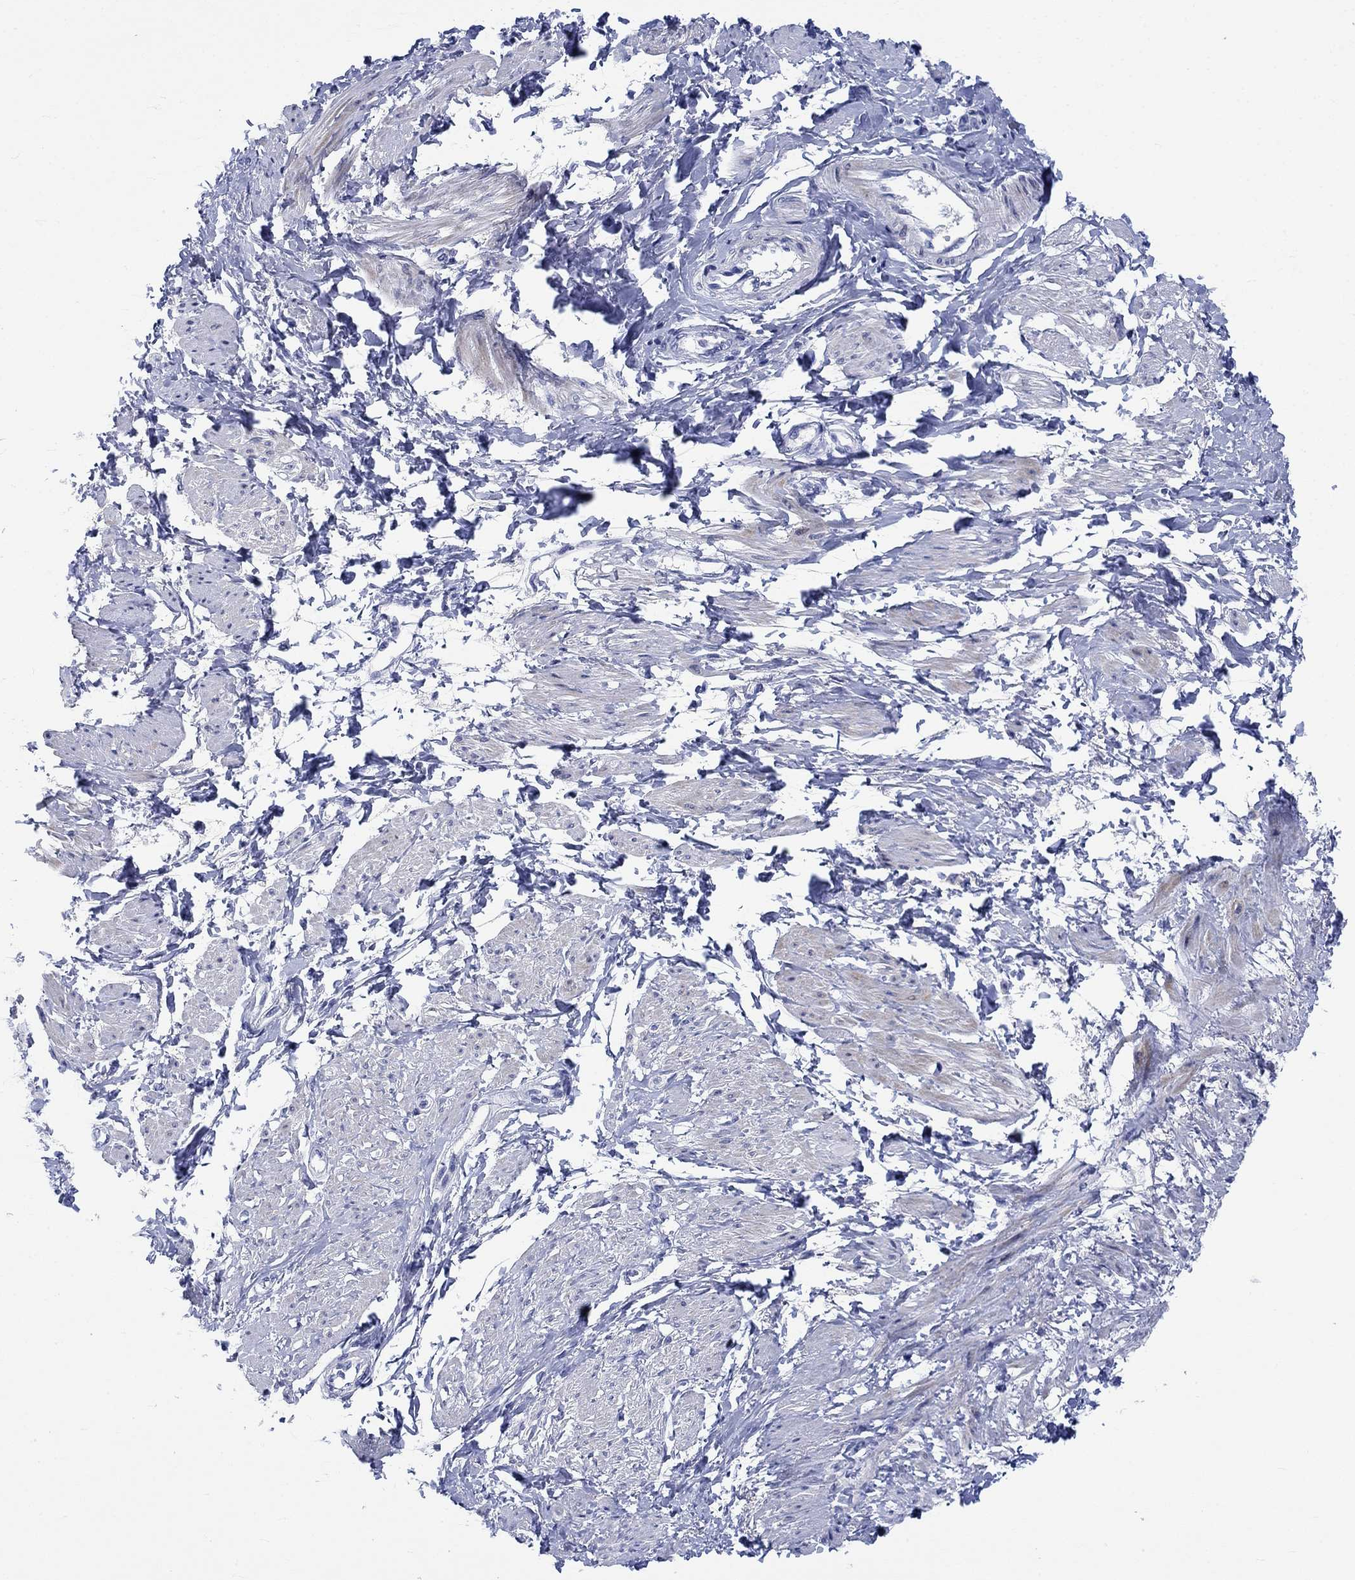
{"staining": {"intensity": "negative", "quantity": "none", "location": "none"}, "tissue": "smooth muscle", "cell_type": "Smooth muscle cells", "image_type": "normal", "snomed": [{"axis": "morphology", "description": "Normal tissue, NOS"}, {"axis": "topography", "description": "Smooth muscle"}, {"axis": "topography", "description": "Uterus"}], "caption": "This is a photomicrograph of immunohistochemistry (IHC) staining of benign smooth muscle, which shows no staining in smooth muscle cells. Nuclei are stained in blue.", "gene": "C4orf47", "patient": {"sex": "female", "age": 39}}